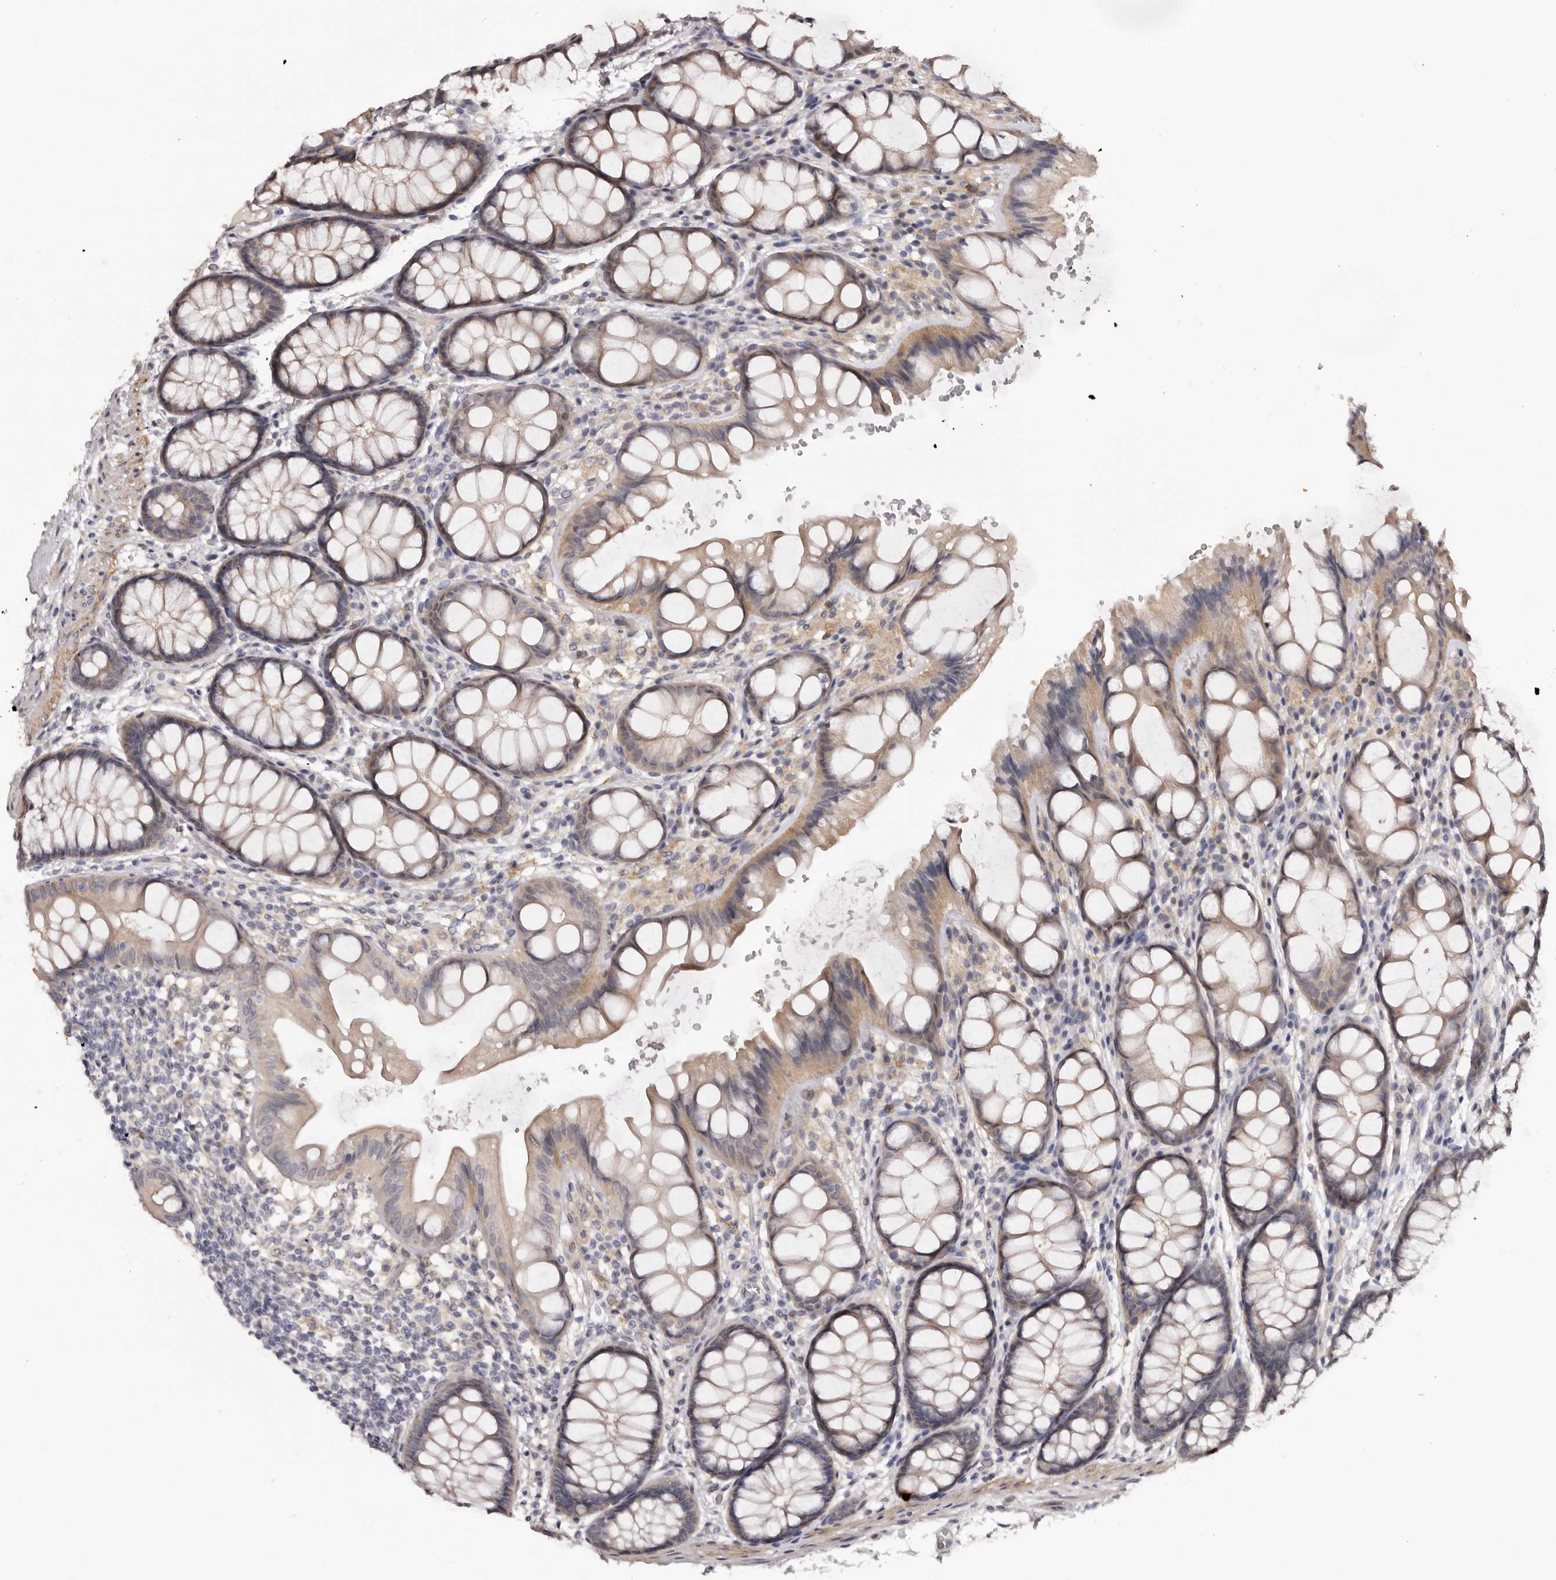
{"staining": {"intensity": "negative", "quantity": "none", "location": "none"}, "tissue": "colon", "cell_type": "Endothelial cells", "image_type": "normal", "snomed": [{"axis": "morphology", "description": "Normal tissue, NOS"}, {"axis": "topography", "description": "Colon"}], "caption": "The histopathology image reveals no significant staining in endothelial cells of colon. Brightfield microscopy of IHC stained with DAB (brown) and hematoxylin (blue), captured at high magnification.", "gene": "KCNJ8", "patient": {"sex": "male", "age": 47}}